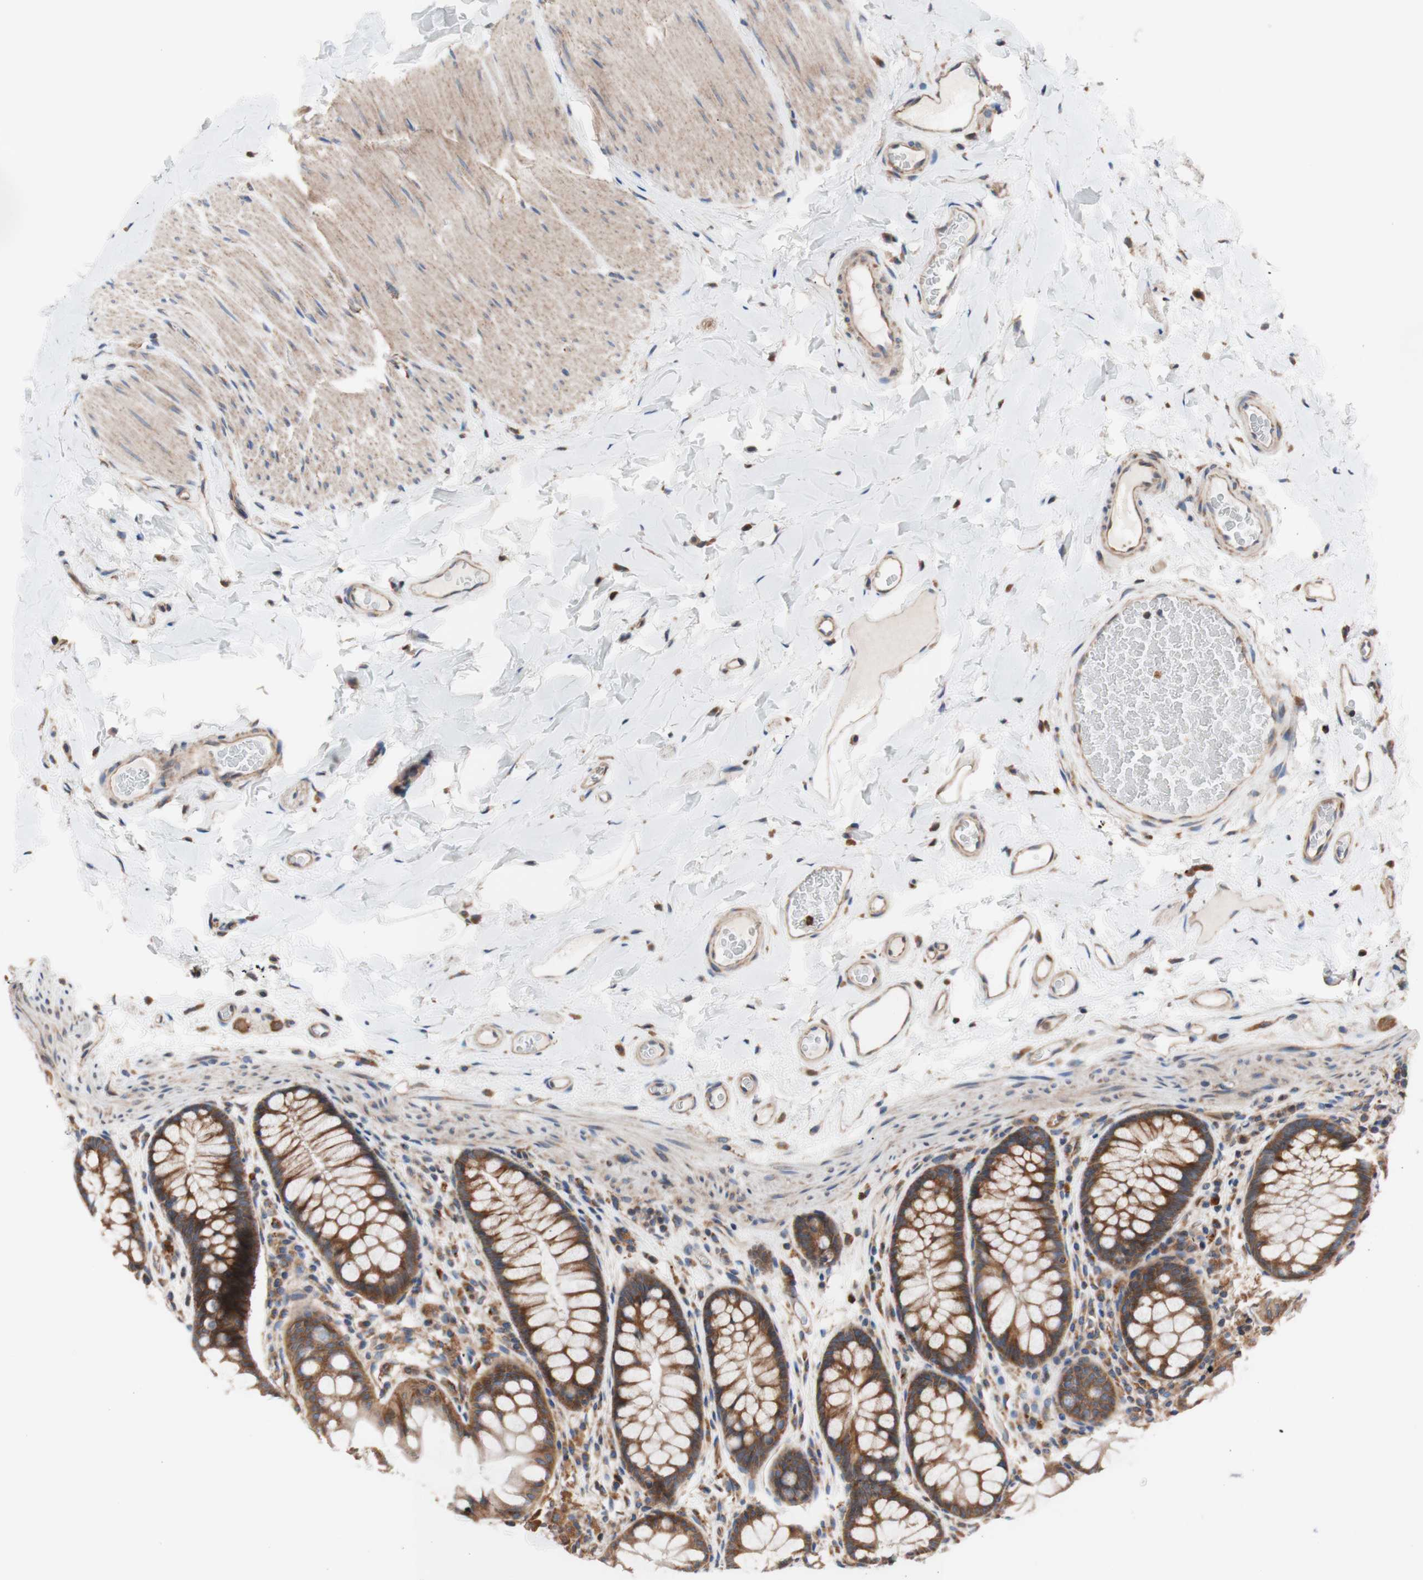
{"staining": {"intensity": "moderate", "quantity": ">75%", "location": "cytoplasmic/membranous"}, "tissue": "colon", "cell_type": "Endothelial cells", "image_type": "normal", "snomed": [{"axis": "morphology", "description": "Normal tissue, NOS"}, {"axis": "topography", "description": "Colon"}], "caption": "Immunohistochemical staining of benign human colon exhibits >75% levels of moderate cytoplasmic/membranous protein expression in approximately >75% of endothelial cells. The protein is stained brown, and the nuclei are stained in blue (DAB (3,3'-diaminobenzidine) IHC with brightfield microscopy, high magnification).", "gene": "FMR1", "patient": {"sex": "female", "age": 55}}